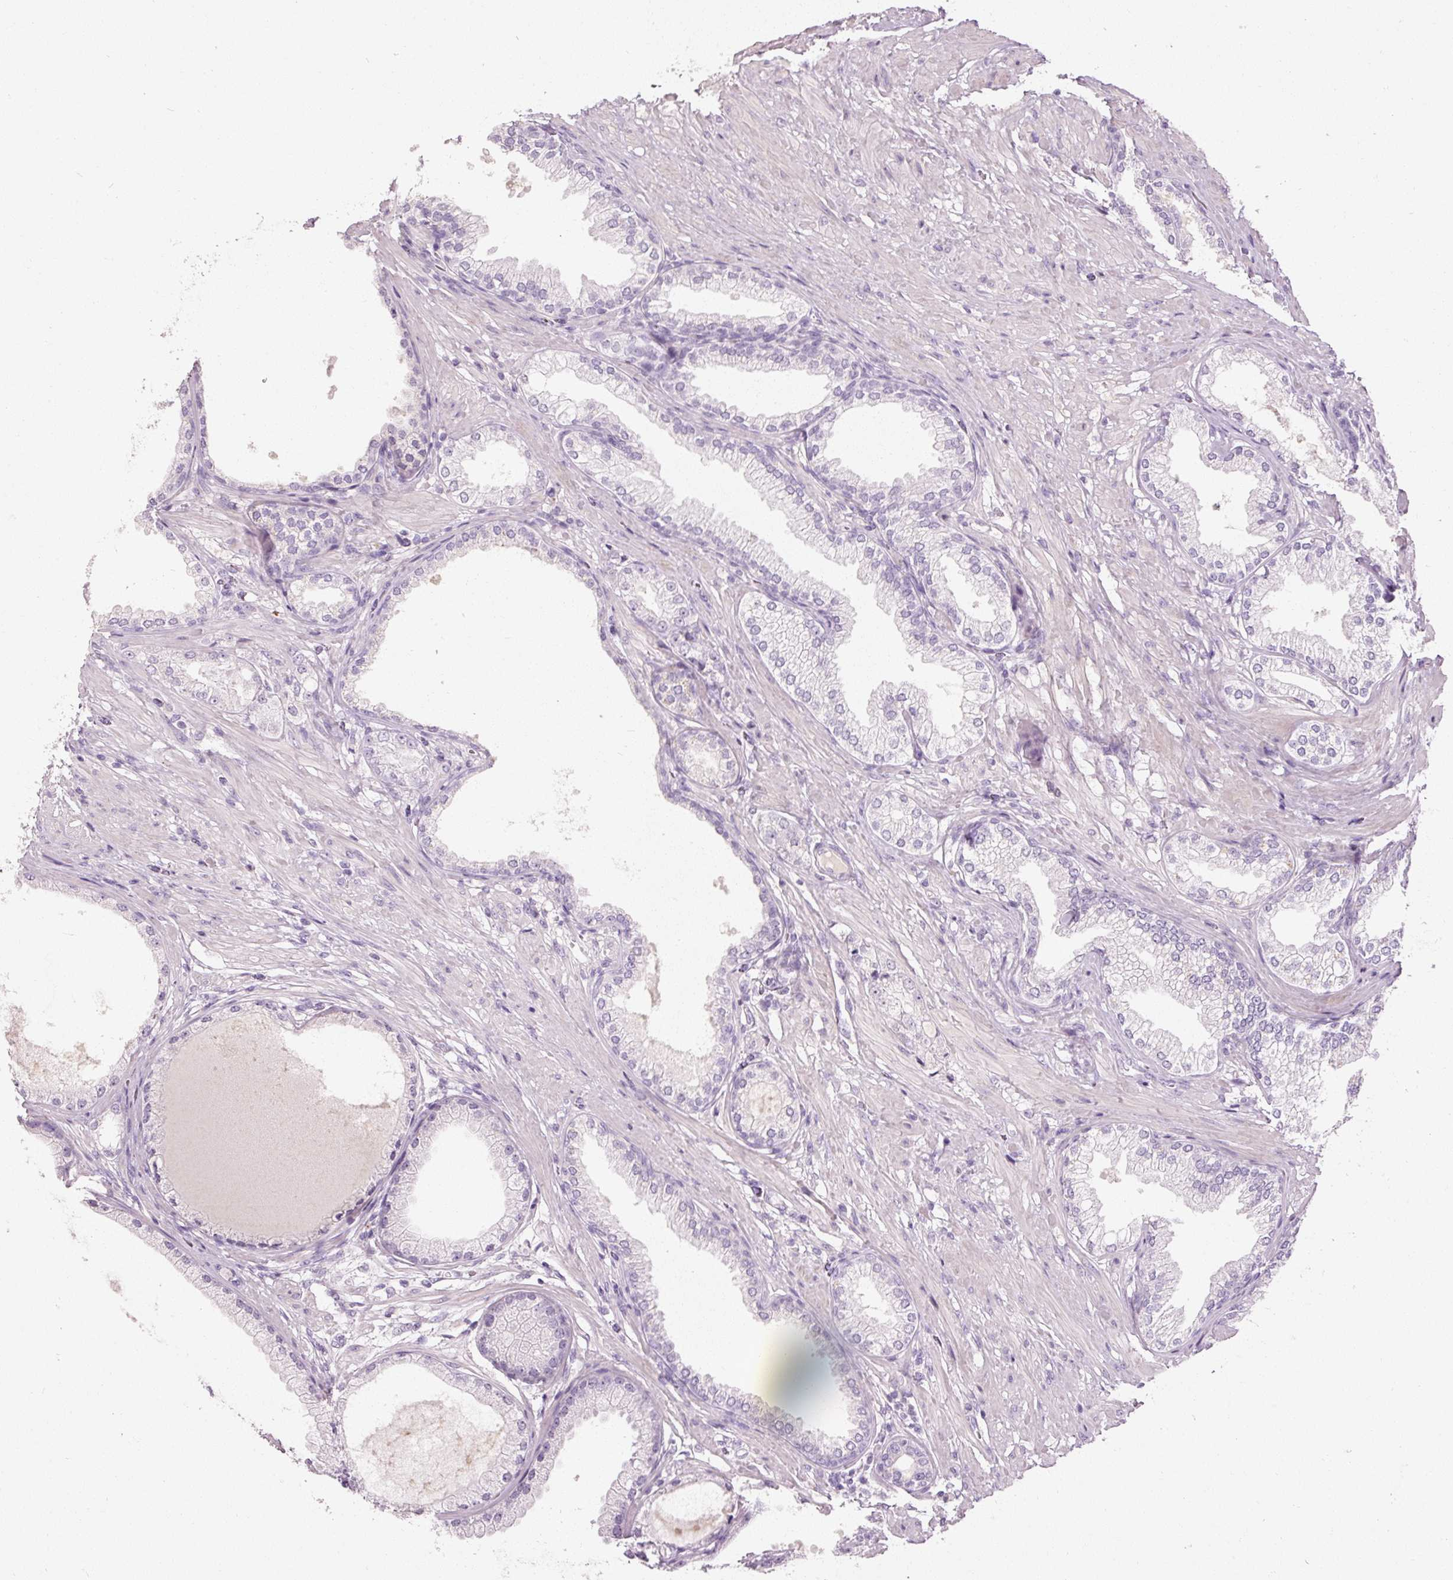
{"staining": {"intensity": "negative", "quantity": "none", "location": "none"}, "tissue": "prostate cancer", "cell_type": "Tumor cells", "image_type": "cancer", "snomed": [{"axis": "morphology", "description": "Adenocarcinoma, High grade"}, {"axis": "topography", "description": "Prostate"}], "caption": "A high-resolution photomicrograph shows immunohistochemistry staining of prostate cancer (high-grade adenocarcinoma), which demonstrates no significant positivity in tumor cells.", "gene": "MUC5AC", "patient": {"sex": "male", "age": 71}}